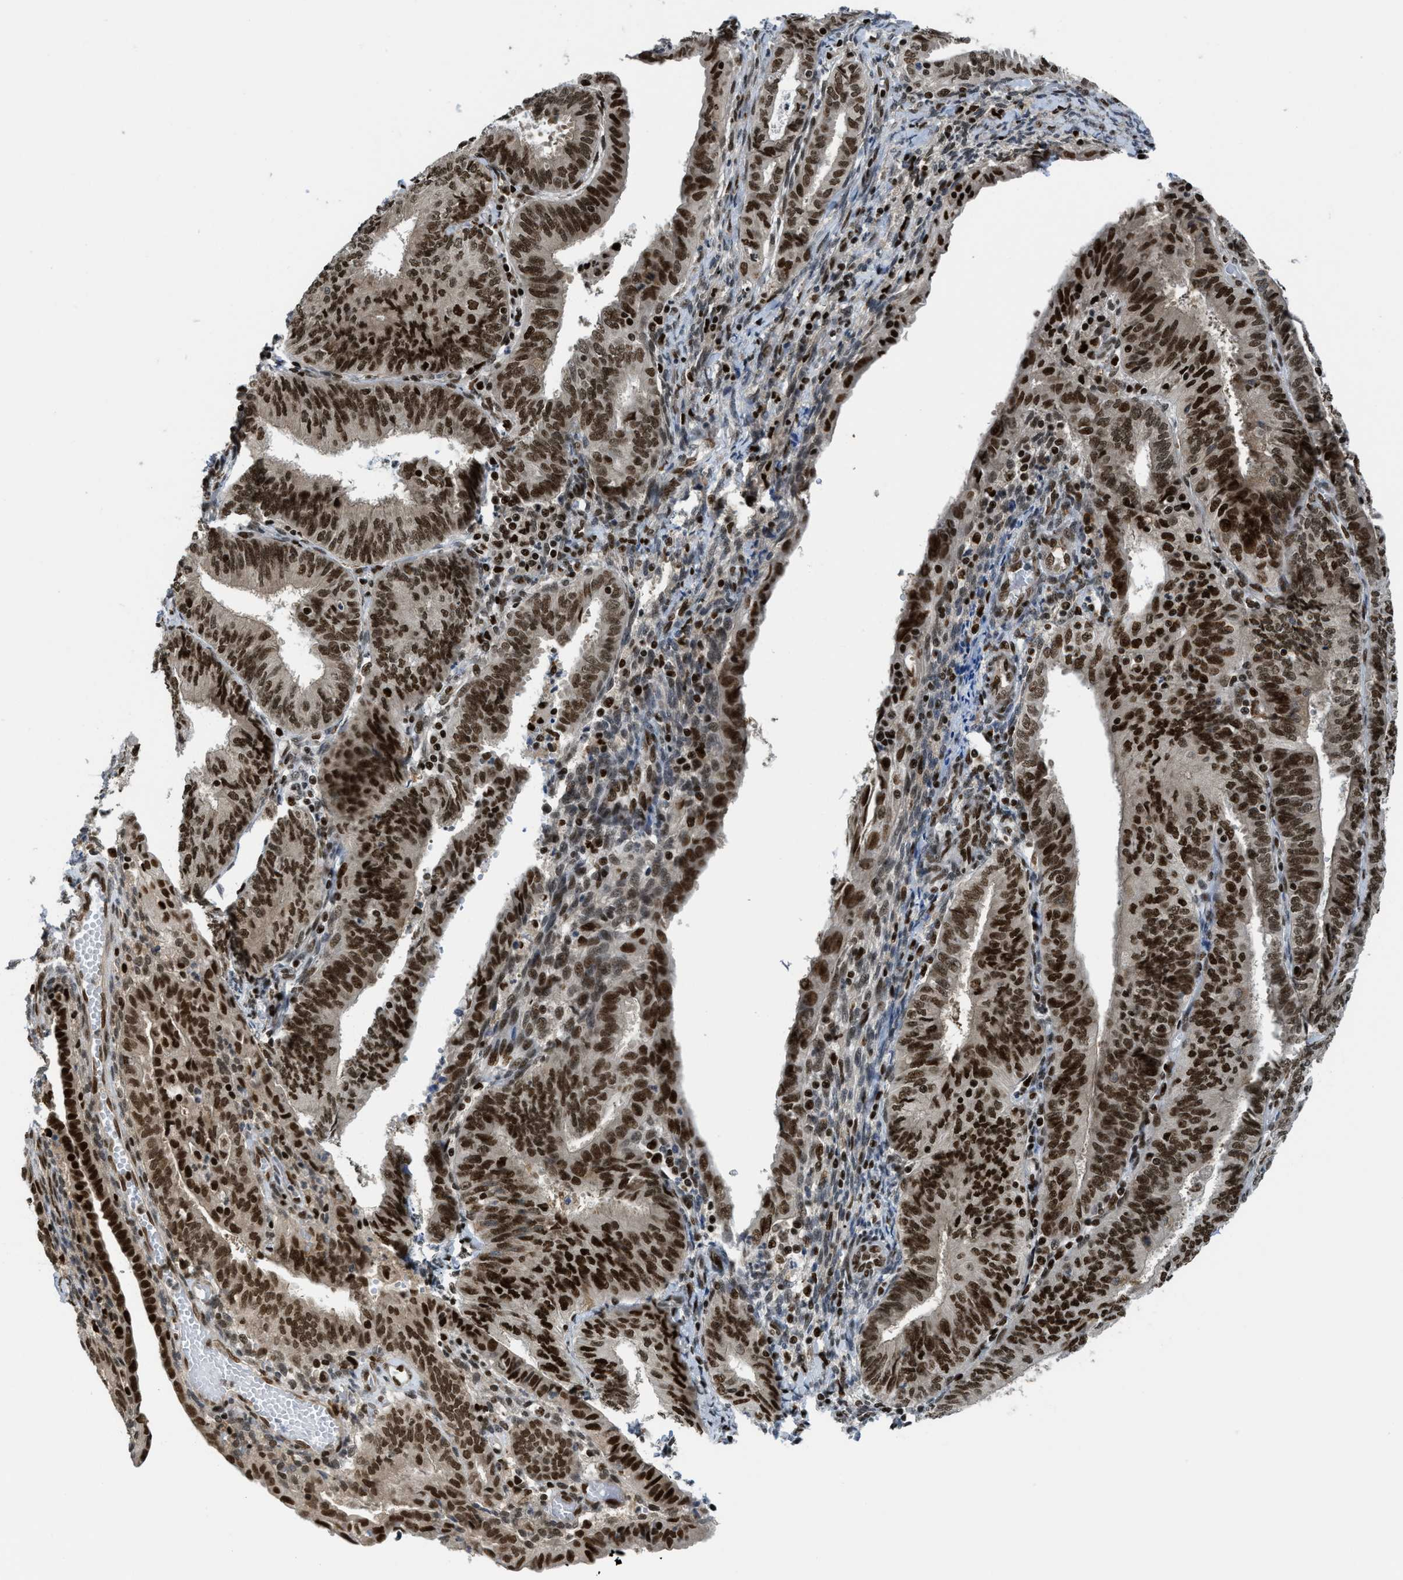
{"staining": {"intensity": "strong", "quantity": ">75%", "location": "nuclear"}, "tissue": "endometrial cancer", "cell_type": "Tumor cells", "image_type": "cancer", "snomed": [{"axis": "morphology", "description": "Adenocarcinoma, NOS"}, {"axis": "topography", "description": "Endometrium"}], "caption": "Endometrial adenocarcinoma stained with DAB (3,3'-diaminobenzidine) IHC shows high levels of strong nuclear staining in about >75% of tumor cells.", "gene": "RFX5", "patient": {"sex": "female", "age": 58}}